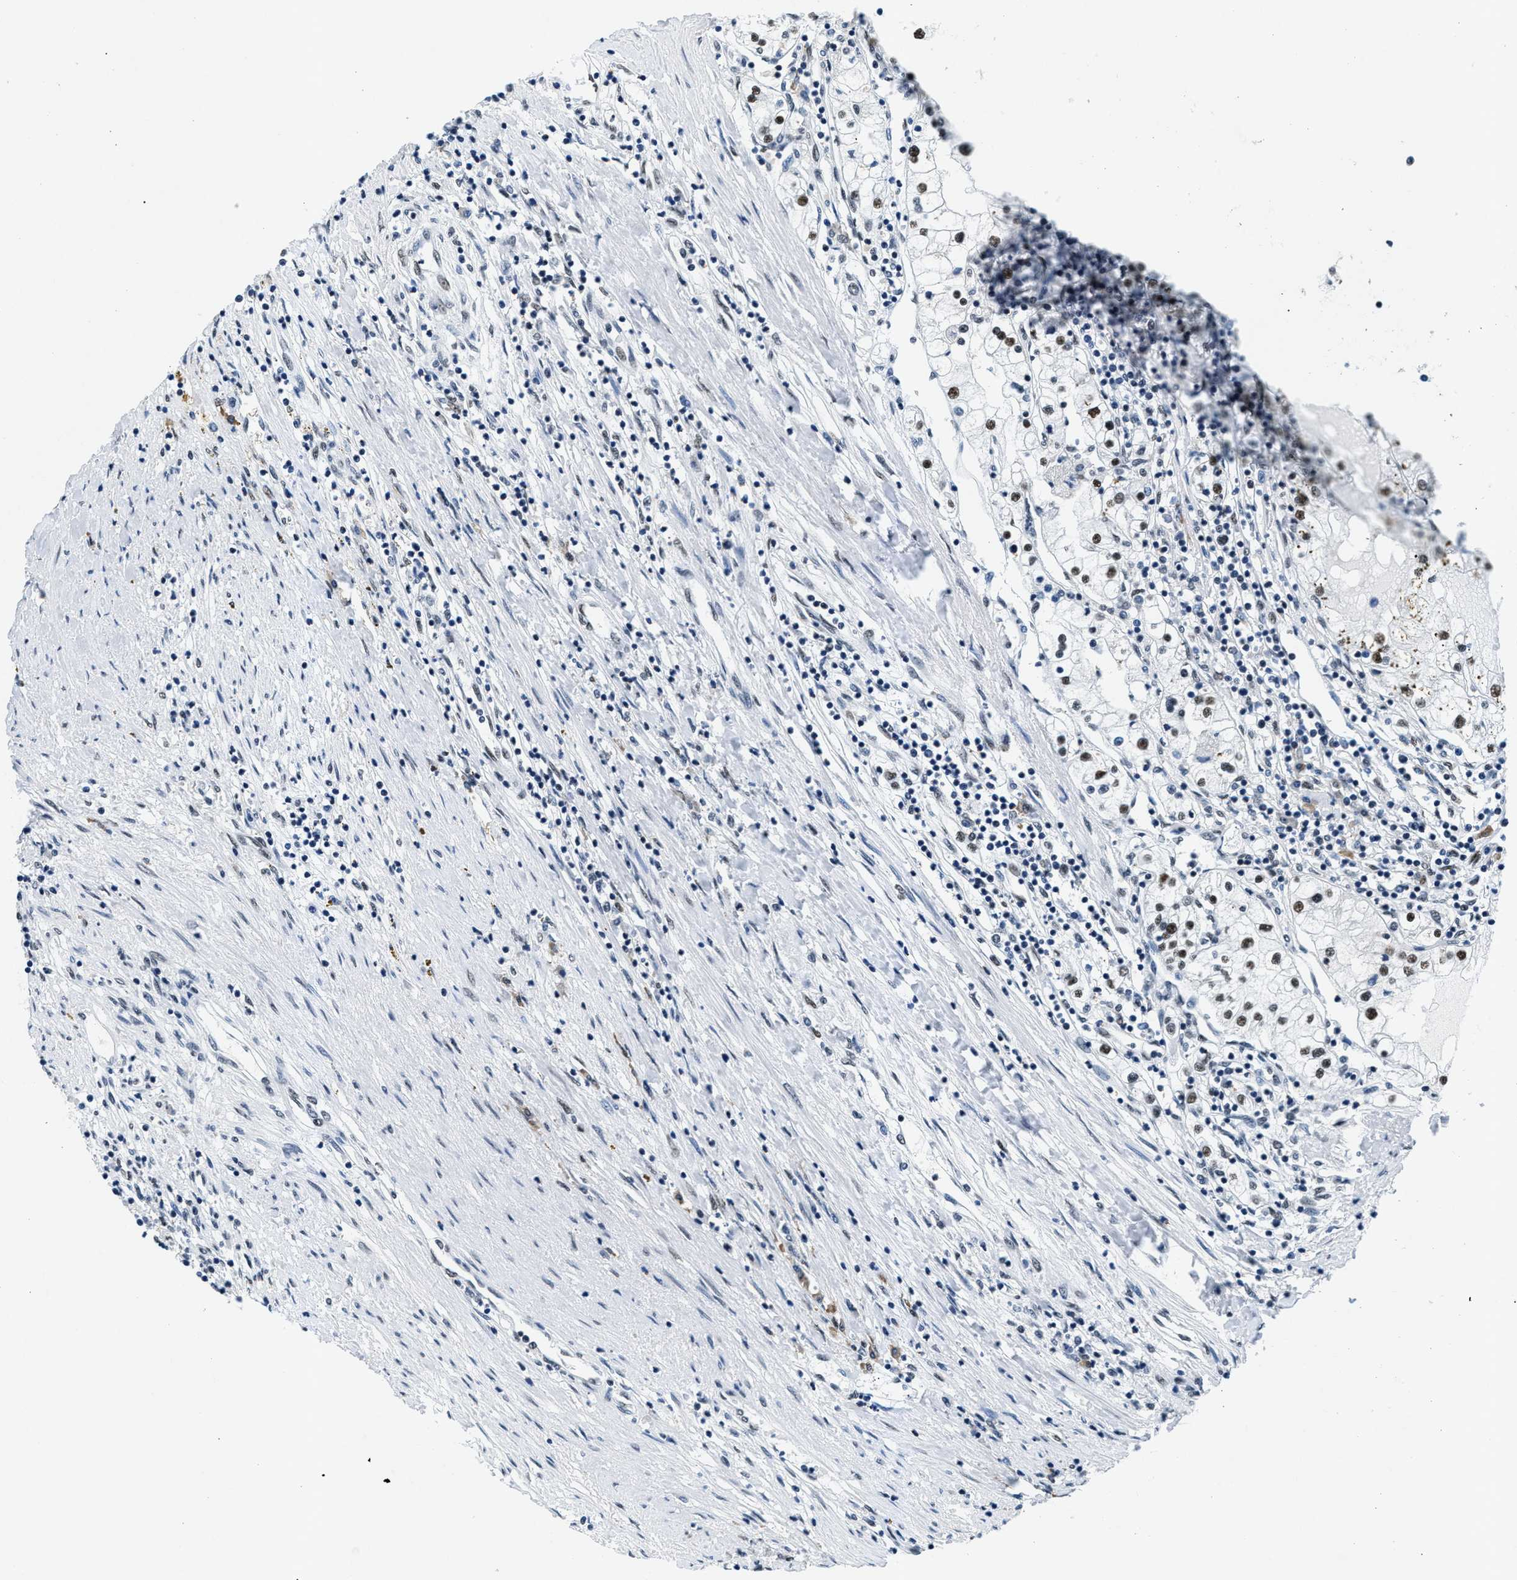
{"staining": {"intensity": "moderate", "quantity": ">75%", "location": "nuclear"}, "tissue": "renal cancer", "cell_type": "Tumor cells", "image_type": "cancer", "snomed": [{"axis": "morphology", "description": "Adenocarcinoma, NOS"}, {"axis": "topography", "description": "Kidney"}], "caption": "The image displays a brown stain indicating the presence of a protein in the nuclear of tumor cells in renal cancer (adenocarcinoma).", "gene": "ATF2", "patient": {"sex": "male", "age": 68}}